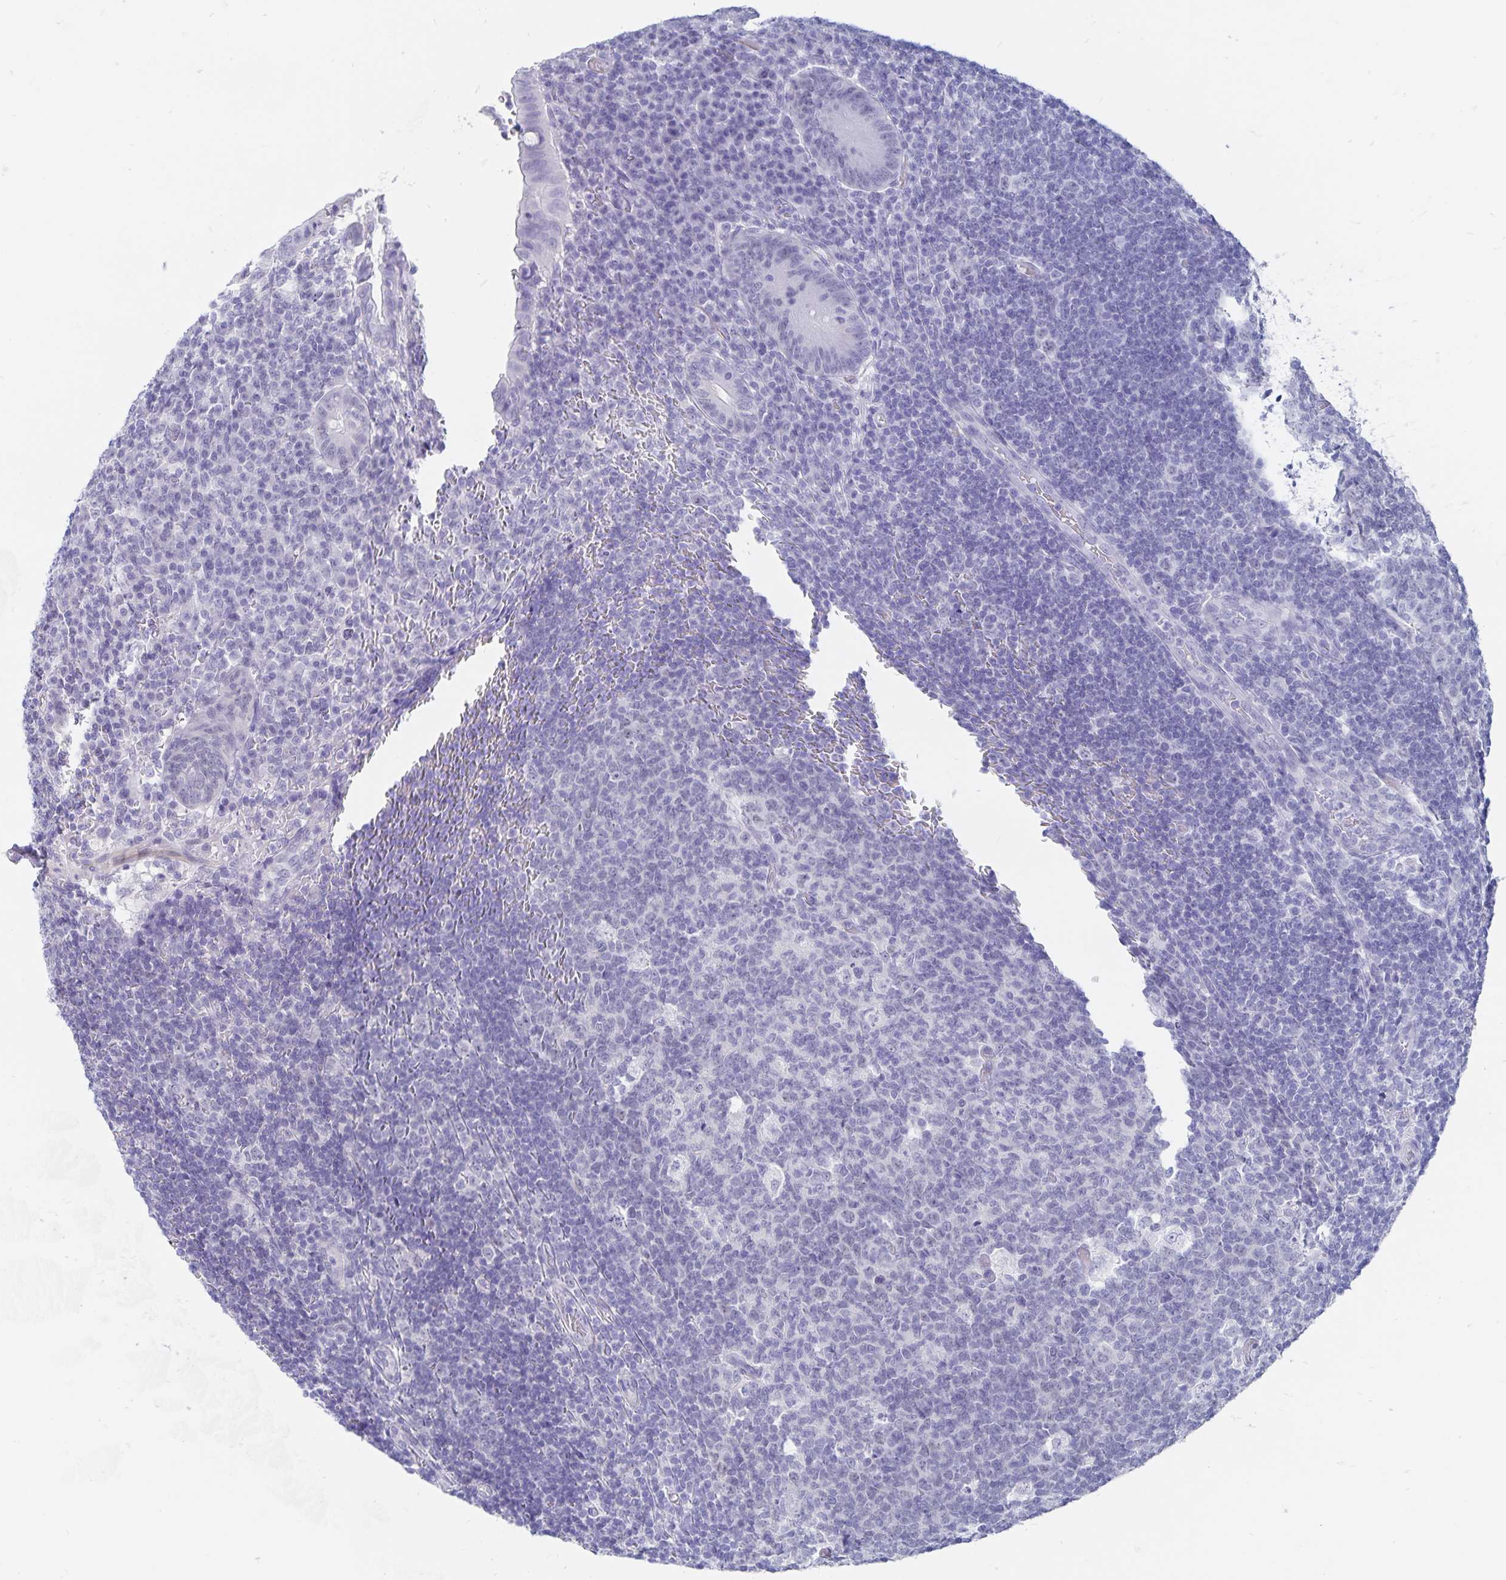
{"staining": {"intensity": "negative", "quantity": "none", "location": "none"}, "tissue": "appendix", "cell_type": "Glandular cells", "image_type": "normal", "snomed": [{"axis": "morphology", "description": "Normal tissue, NOS"}, {"axis": "topography", "description": "Appendix"}], "caption": "Immunohistochemical staining of normal appendix shows no significant positivity in glandular cells. (Immunohistochemistry, brightfield microscopy, high magnification).", "gene": "BAG6", "patient": {"sex": "male", "age": 18}}